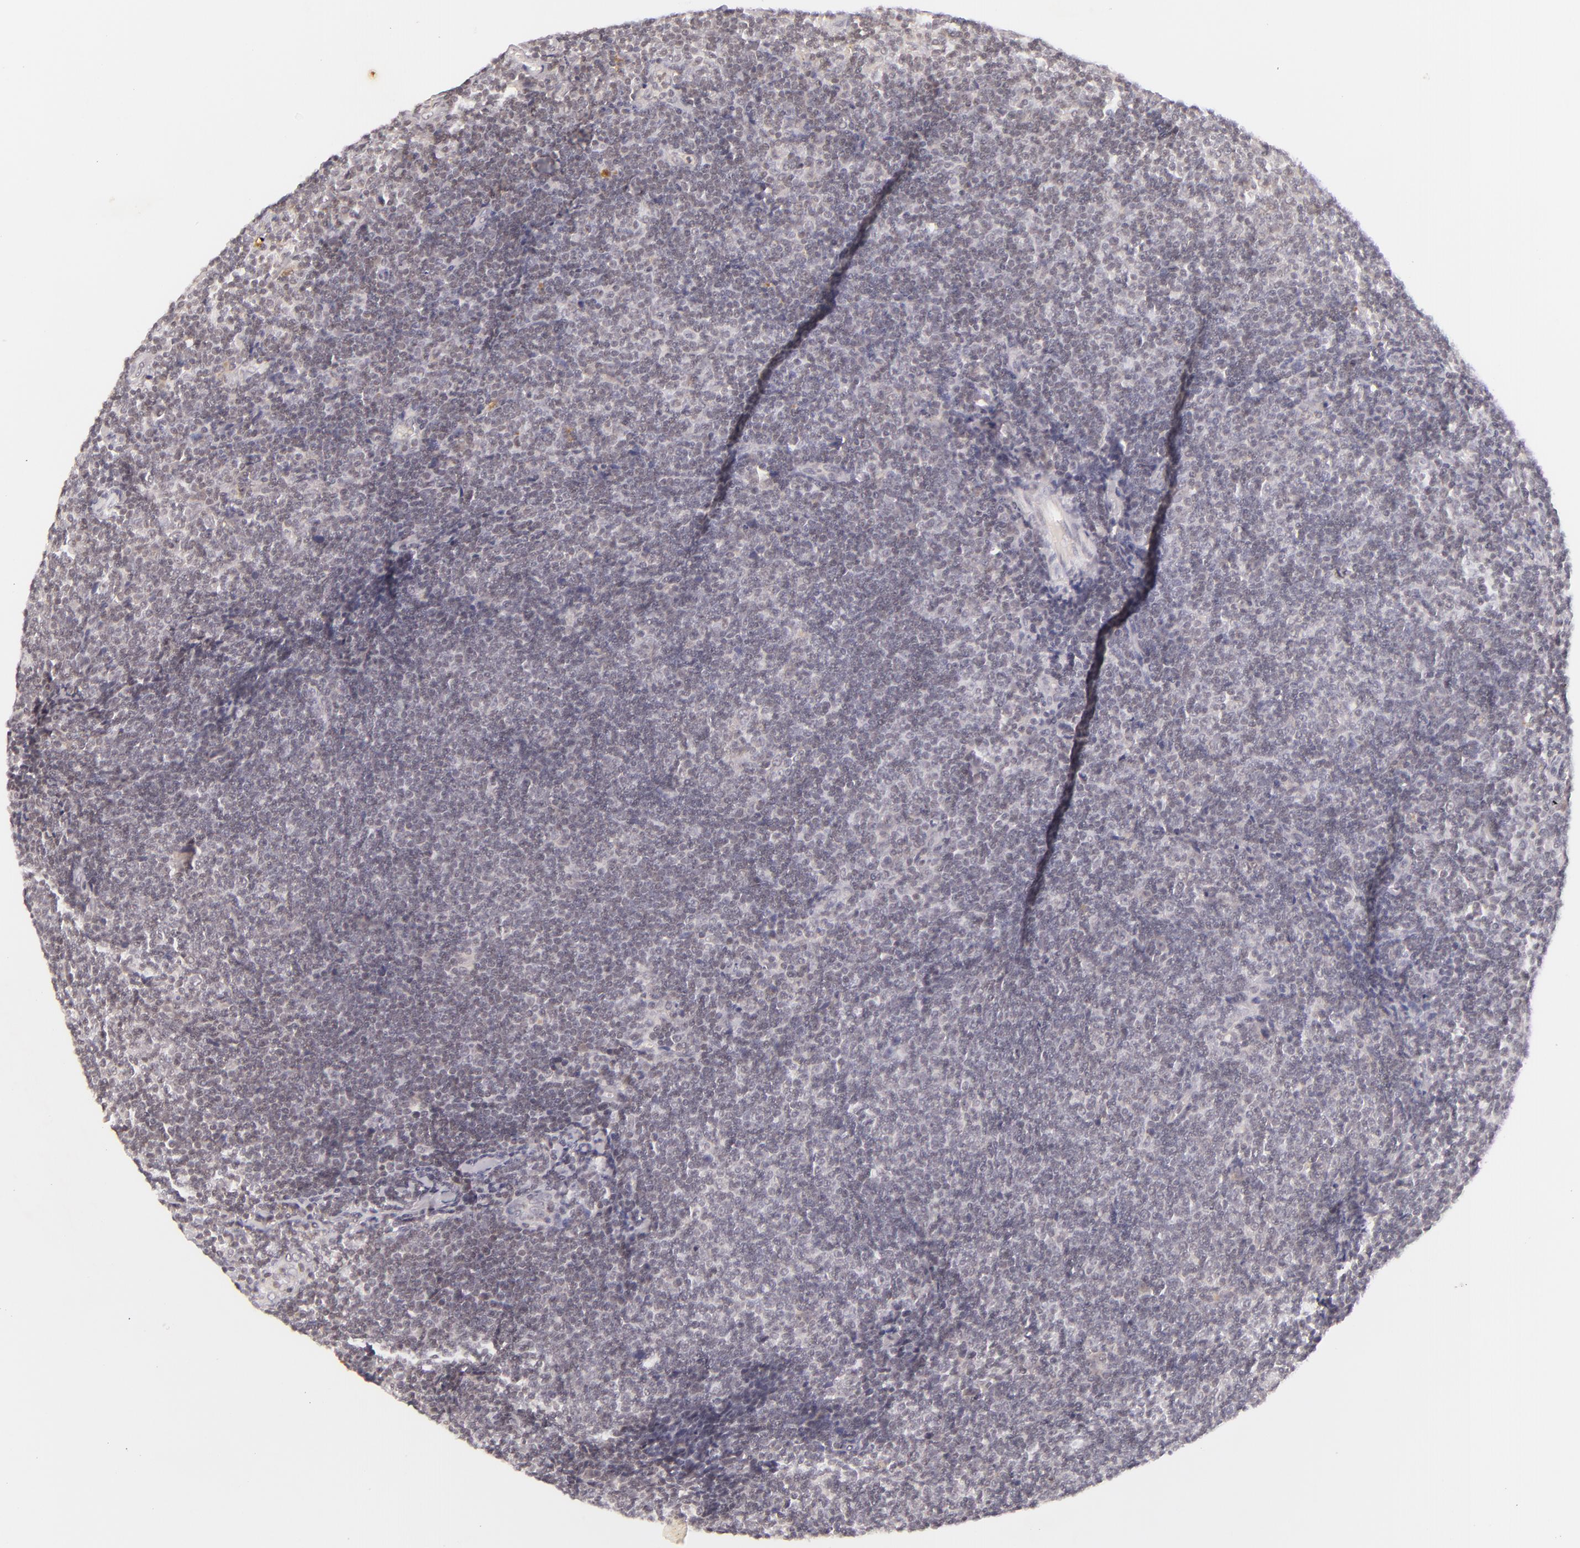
{"staining": {"intensity": "weak", "quantity": "<25%", "location": "cytoplasmic/membranous"}, "tissue": "lymphoma", "cell_type": "Tumor cells", "image_type": "cancer", "snomed": [{"axis": "morphology", "description": "Malignant lymphoma, non-Hodgkin's type, Low grade"}, {"axis": "topography", "description": "Lymph node"}], "caption": "Immunohistochemistry (IHC) of human lymphoma exhibits no positivity in tumor cells.", "gene": "CASP8", "patient": {"sex": "male", "age": 49}}